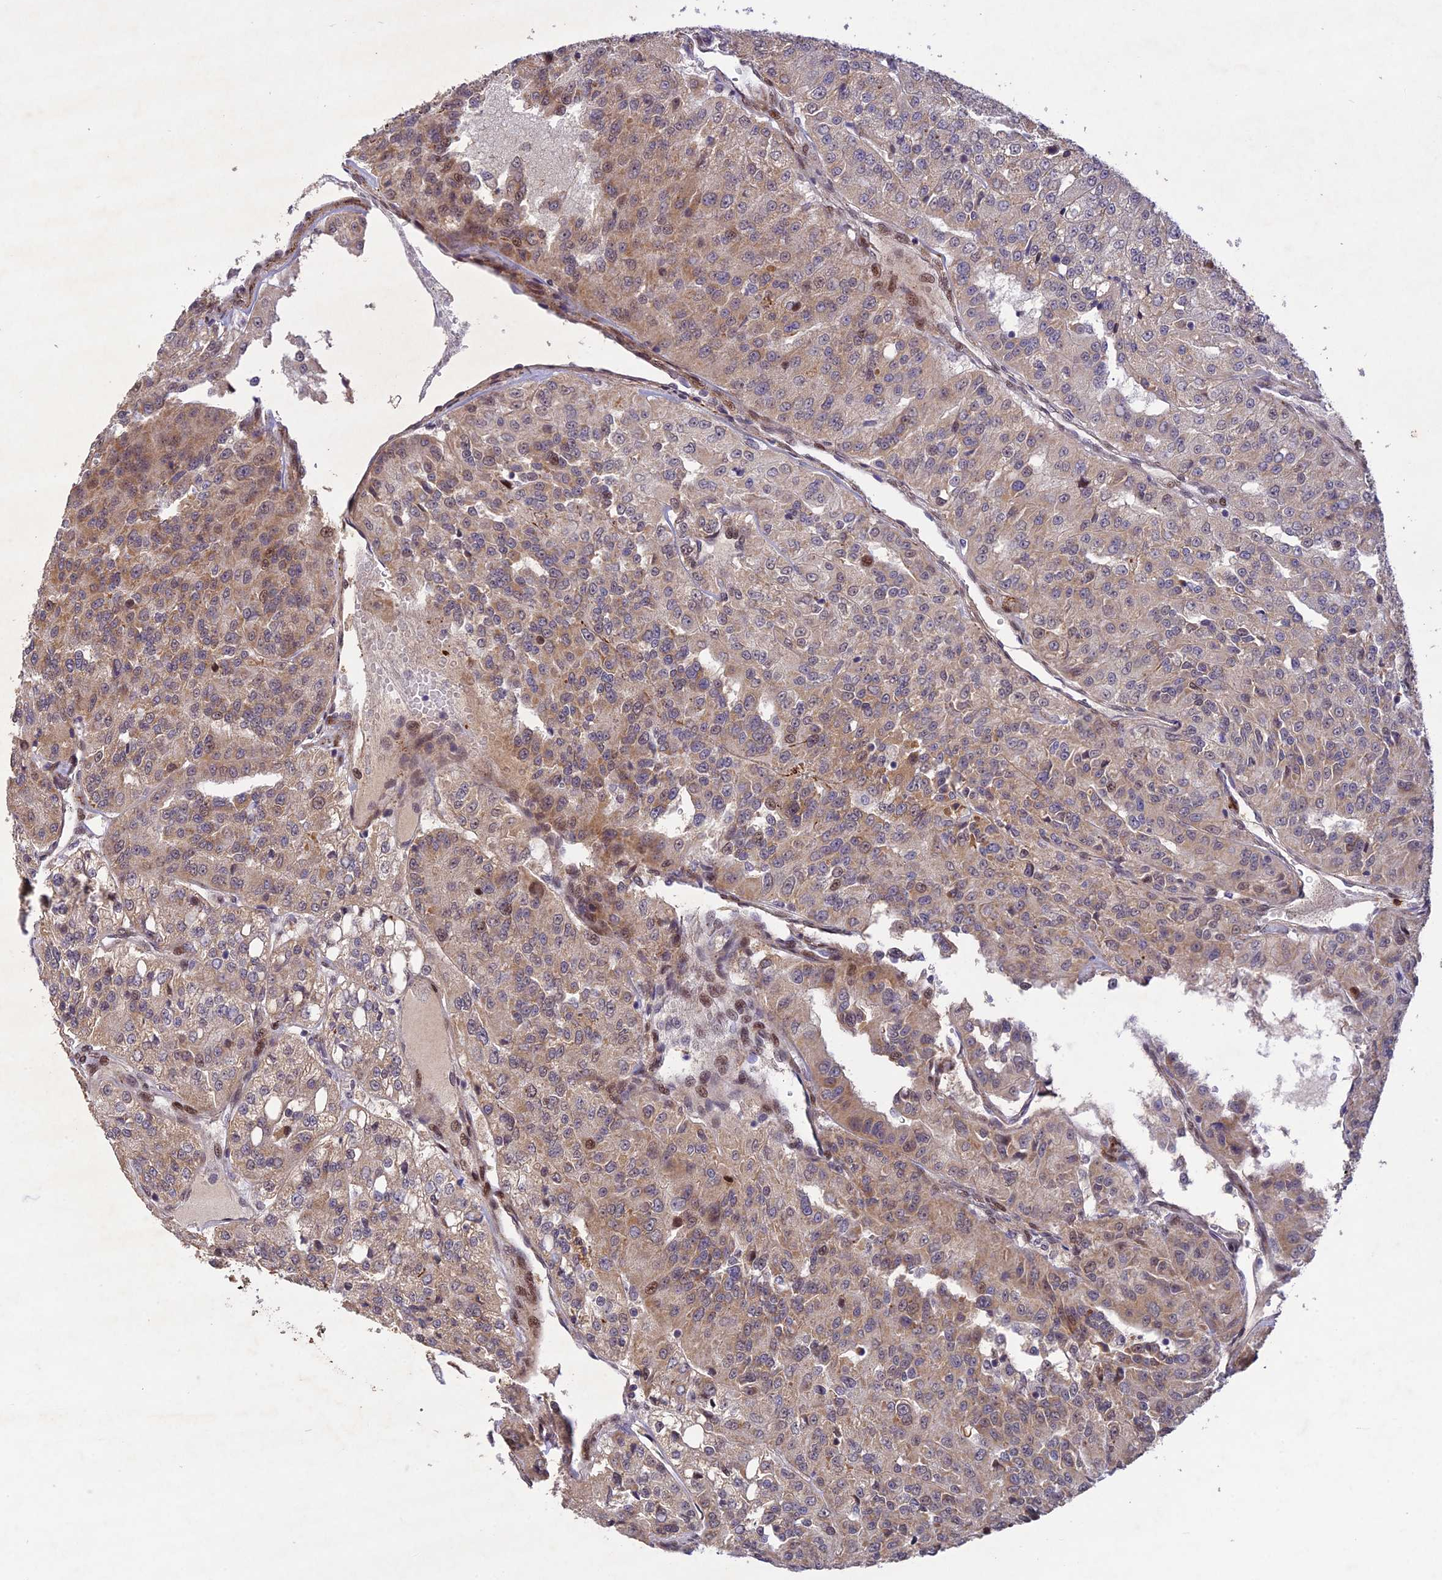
{"staining": {"intensity": "moderate", "quantity": "25%-75%", "location": "cytoplasmic/membranous,nuclear"}, "tissue": "renal cancer", "cell_type": "Tumor cells", "image_type": "cancer", "snomed": [{"axis": "morphology", "description": "Adenocarcinoma, NOS"}, {"axis": "topography", "description": "Kidney"}], "caption": "Adenocarcinoma (renal) was stained to show a protein in brown. There is medium levels of moderate cytoplasmic/membranous and nuclear positivity in approximately 25%-75% of tumor cells.", "gene": "WDR55", "patient": {"sex": "female", "age": 63}}